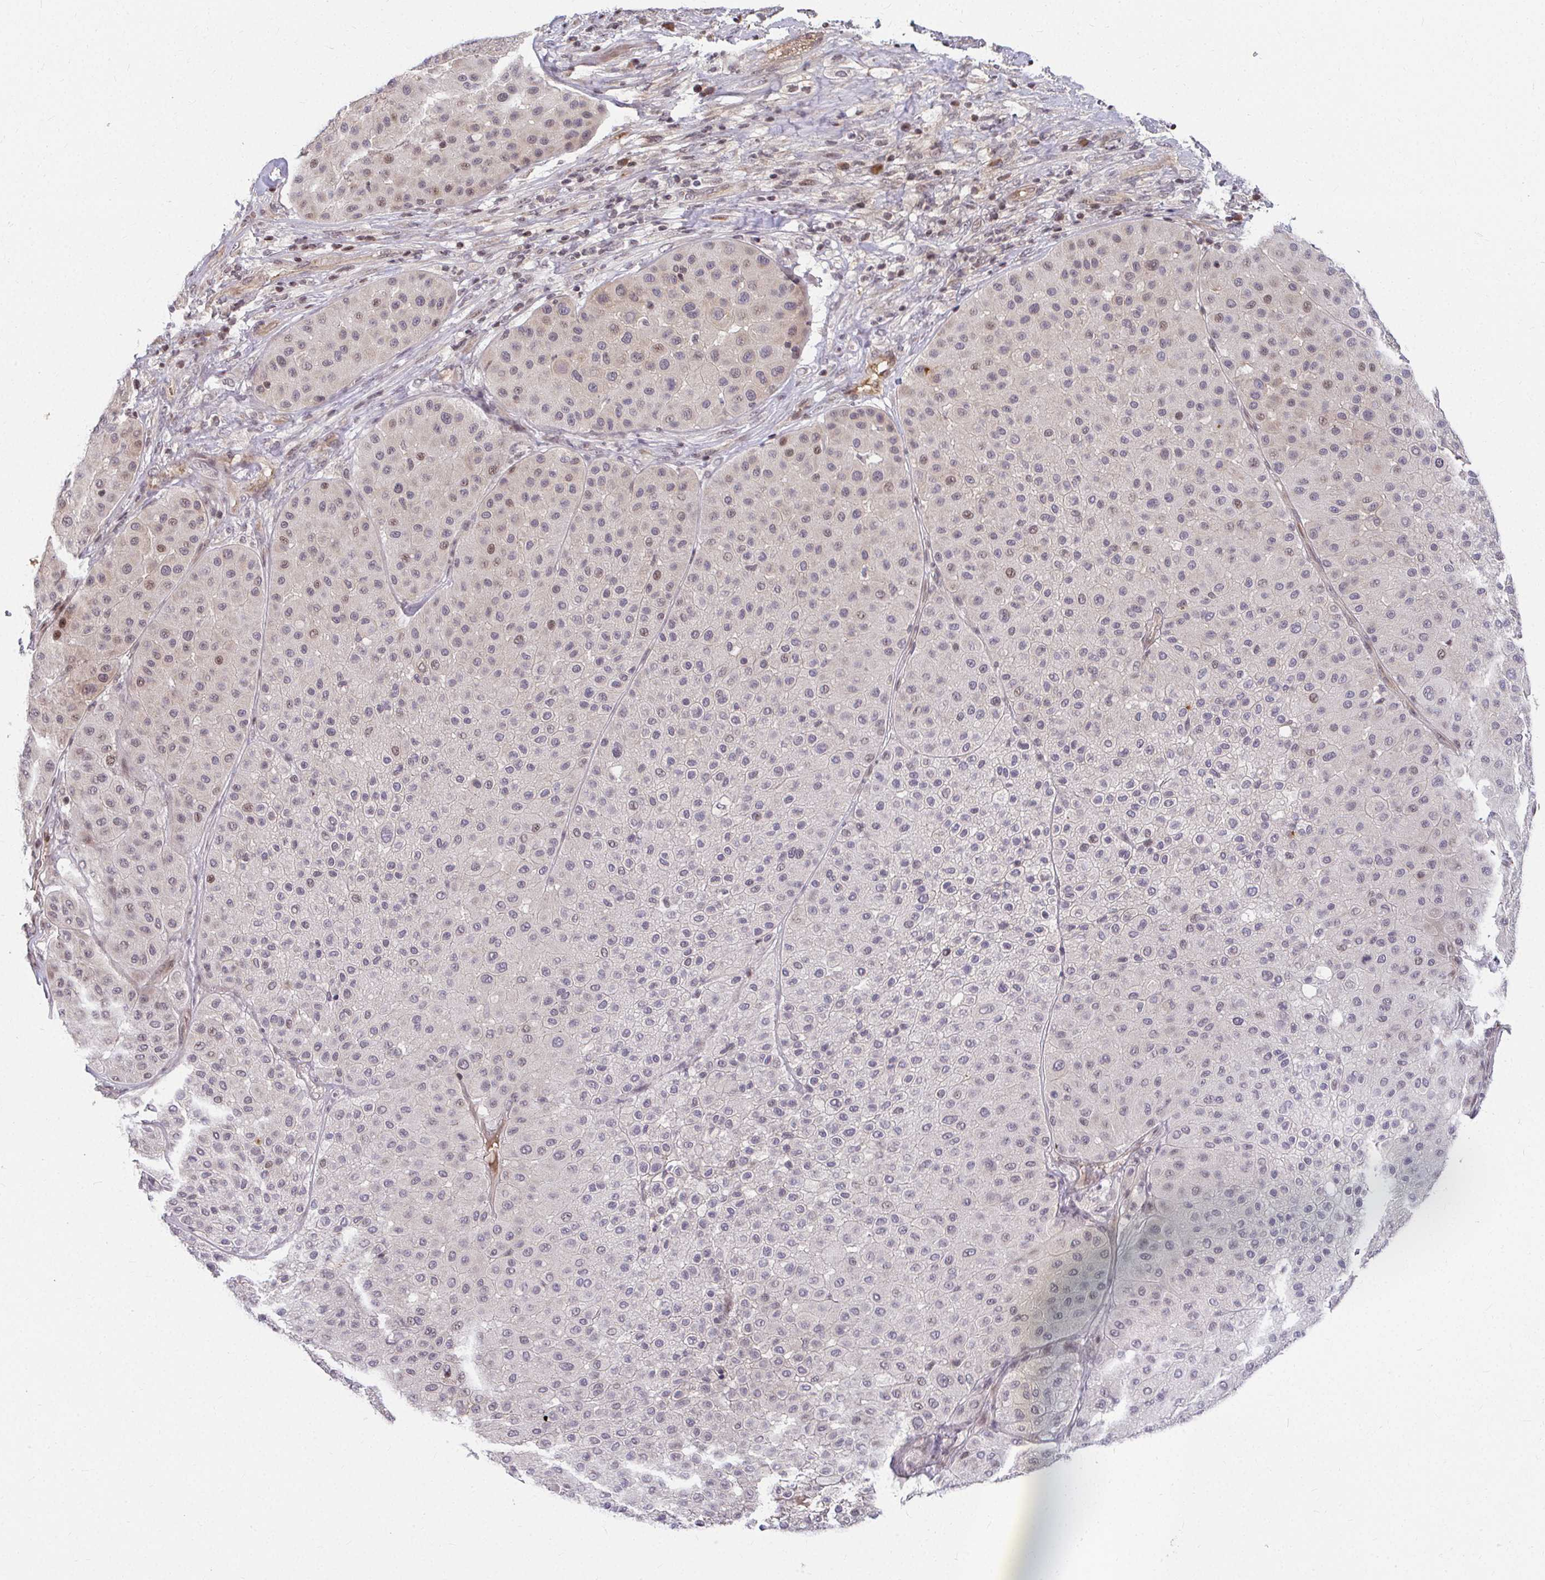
{"staining": {"intensity": "moderate", "quantity": "<25%", "location": "nuclear"}, "tissue": "melanoma", "cell_type": "Tumor cells", "image_type": "cancer", "snomed": [{"axis": "morphology", "description": "Malignant melanoma, Metastatic site"}, {"axis": "topography", "description": "Smooth muscle"}], "caption": "This is an image of immunohistochemistry (IHC) staining of melanoma, which shows moderate expression in the nuclear of tumor cells.", "gene": "ANK3", "patient": {"sex": "male", "age": 41}}